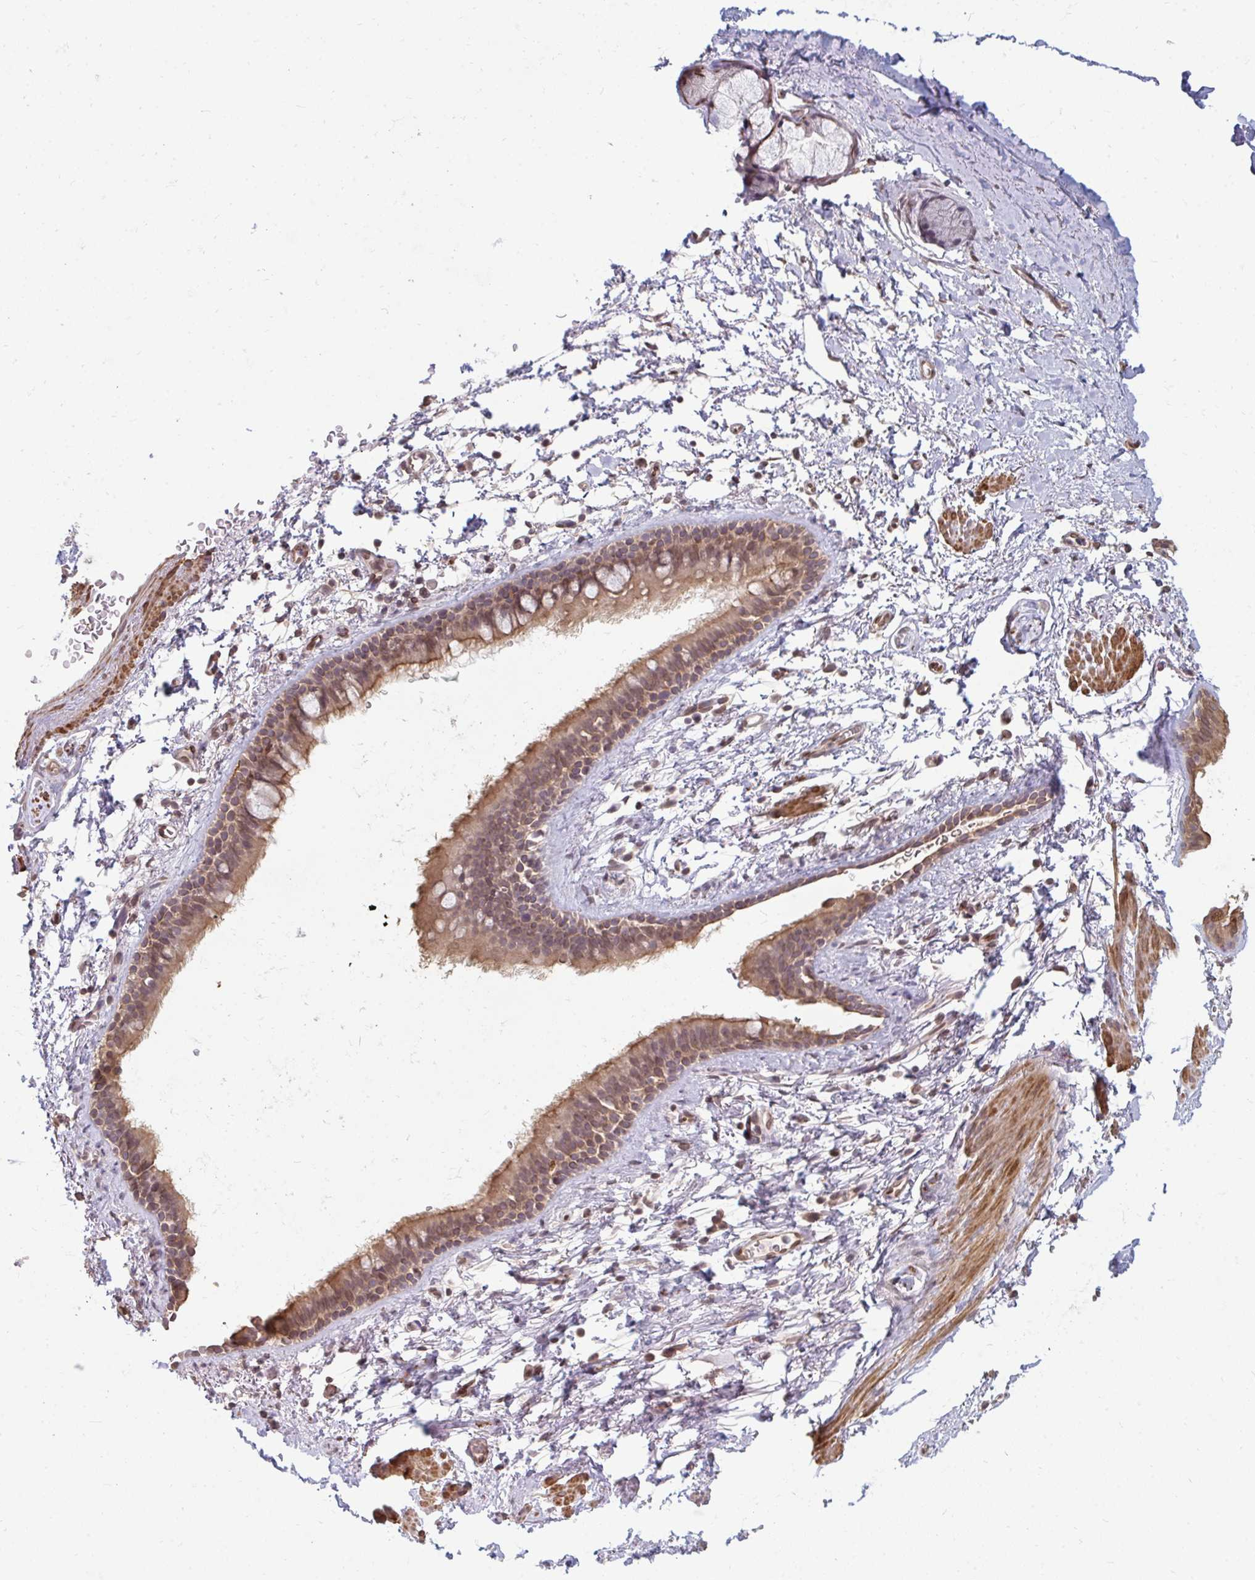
{"staining": {"intensity": "negative", "quantity": "none", "location": "none"}, "tissue": "adipose tissue", "cell_type": "Adipocytes", "image_type": "normal", "snomed": [{"axis": "morphology", "description": "Normal tissue, NOS"}, {"axis": "topography", "description": "Lymph node"}, {"axis": "topography", "description": "Cartilage tissue"}, {"axis": "topography", "description": "Bronchus"}], "caption": "High power microscopy photomicrograph of an IHC image of unremarkable adipose tissue, revealing no significant expression in adipocytes. (Brightfield microscopy of DAB IHC at high magnification).", "gene": "GPC5", "patient": {"sex": "female", "age": 70}}